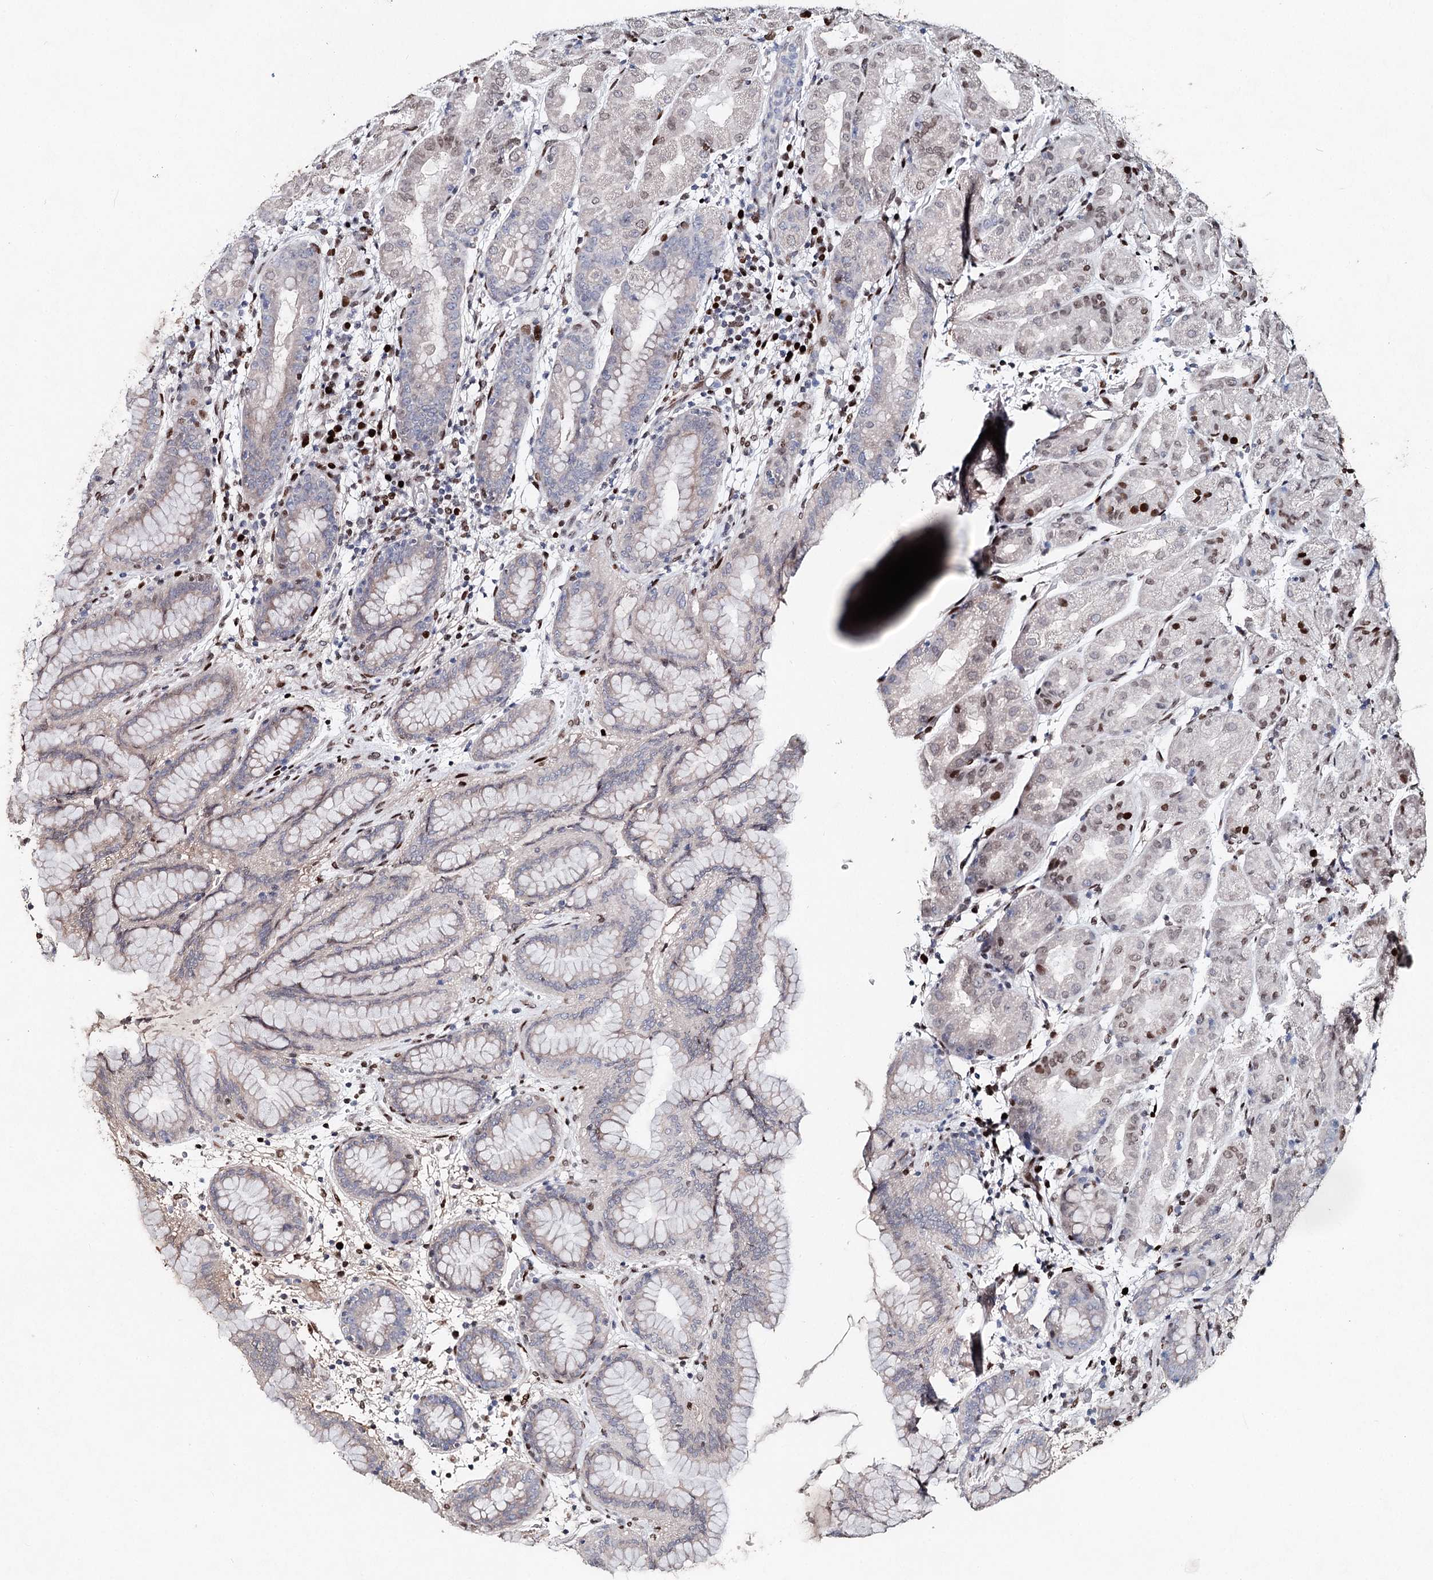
{"staining": {"intensity": "moderate", "quantity": "<25%", "location": "nuclear"}, "tissue": "stomach", "cell_type": "Glandular cells", "image_type": "normal", "snomed": [{"axis": "morphology", "description": "Normal tissue, NOS"}, {"axis": "topography", "description": "Stomach"}], "caption": "Moderate nuclear staining is identified in about <25% of glandular cells in normal stomach.", "gene": "FRMD4A", "patient": {"sex": "female", "age": 79}}